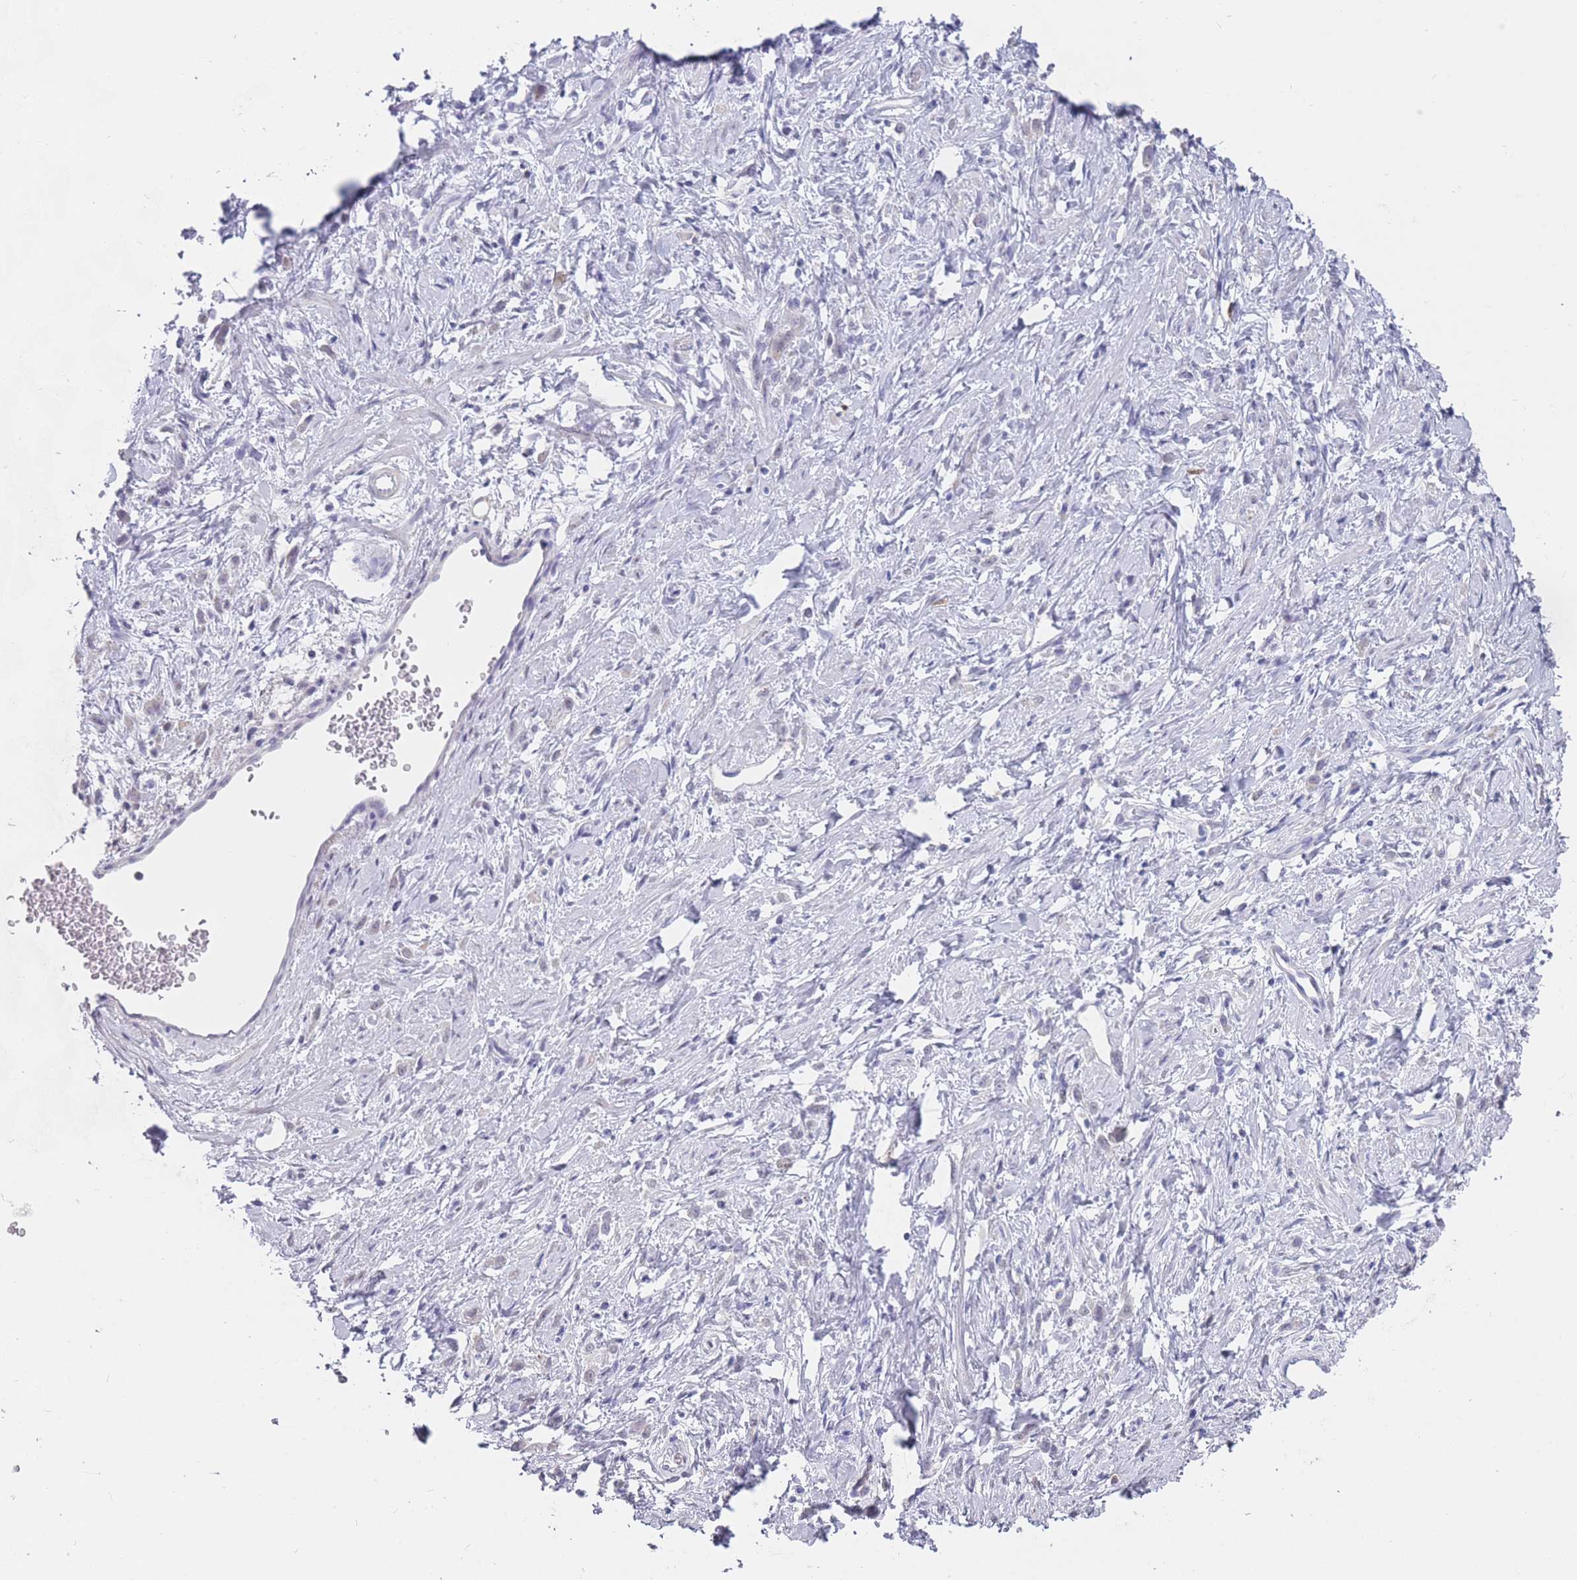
{"staining": {"intensity": "negative", "quantity": "none", "location": "none"}, "tissue": "stomach cancer", "cell_type": "Tumor cells", "image_type": "cancer", "snomed": [{"axis": "morphology", "description": "Adenocarcinoma, NOS"}, {"axis": "topography", "description": "Stomach"}], "caption": "IHC photomicrograph of stomach cancer (adenocarcinoma) stained for a protein (brown), which exhibits no staining in tumor cells. The staining was performed using DAB to visualize the protein expression in brown, while the nuclei were stained in blue with hematoxylin (Magnification: 20x).", "gene": "CYP51A1", "patient": {"sex": "female", "age": 60}}